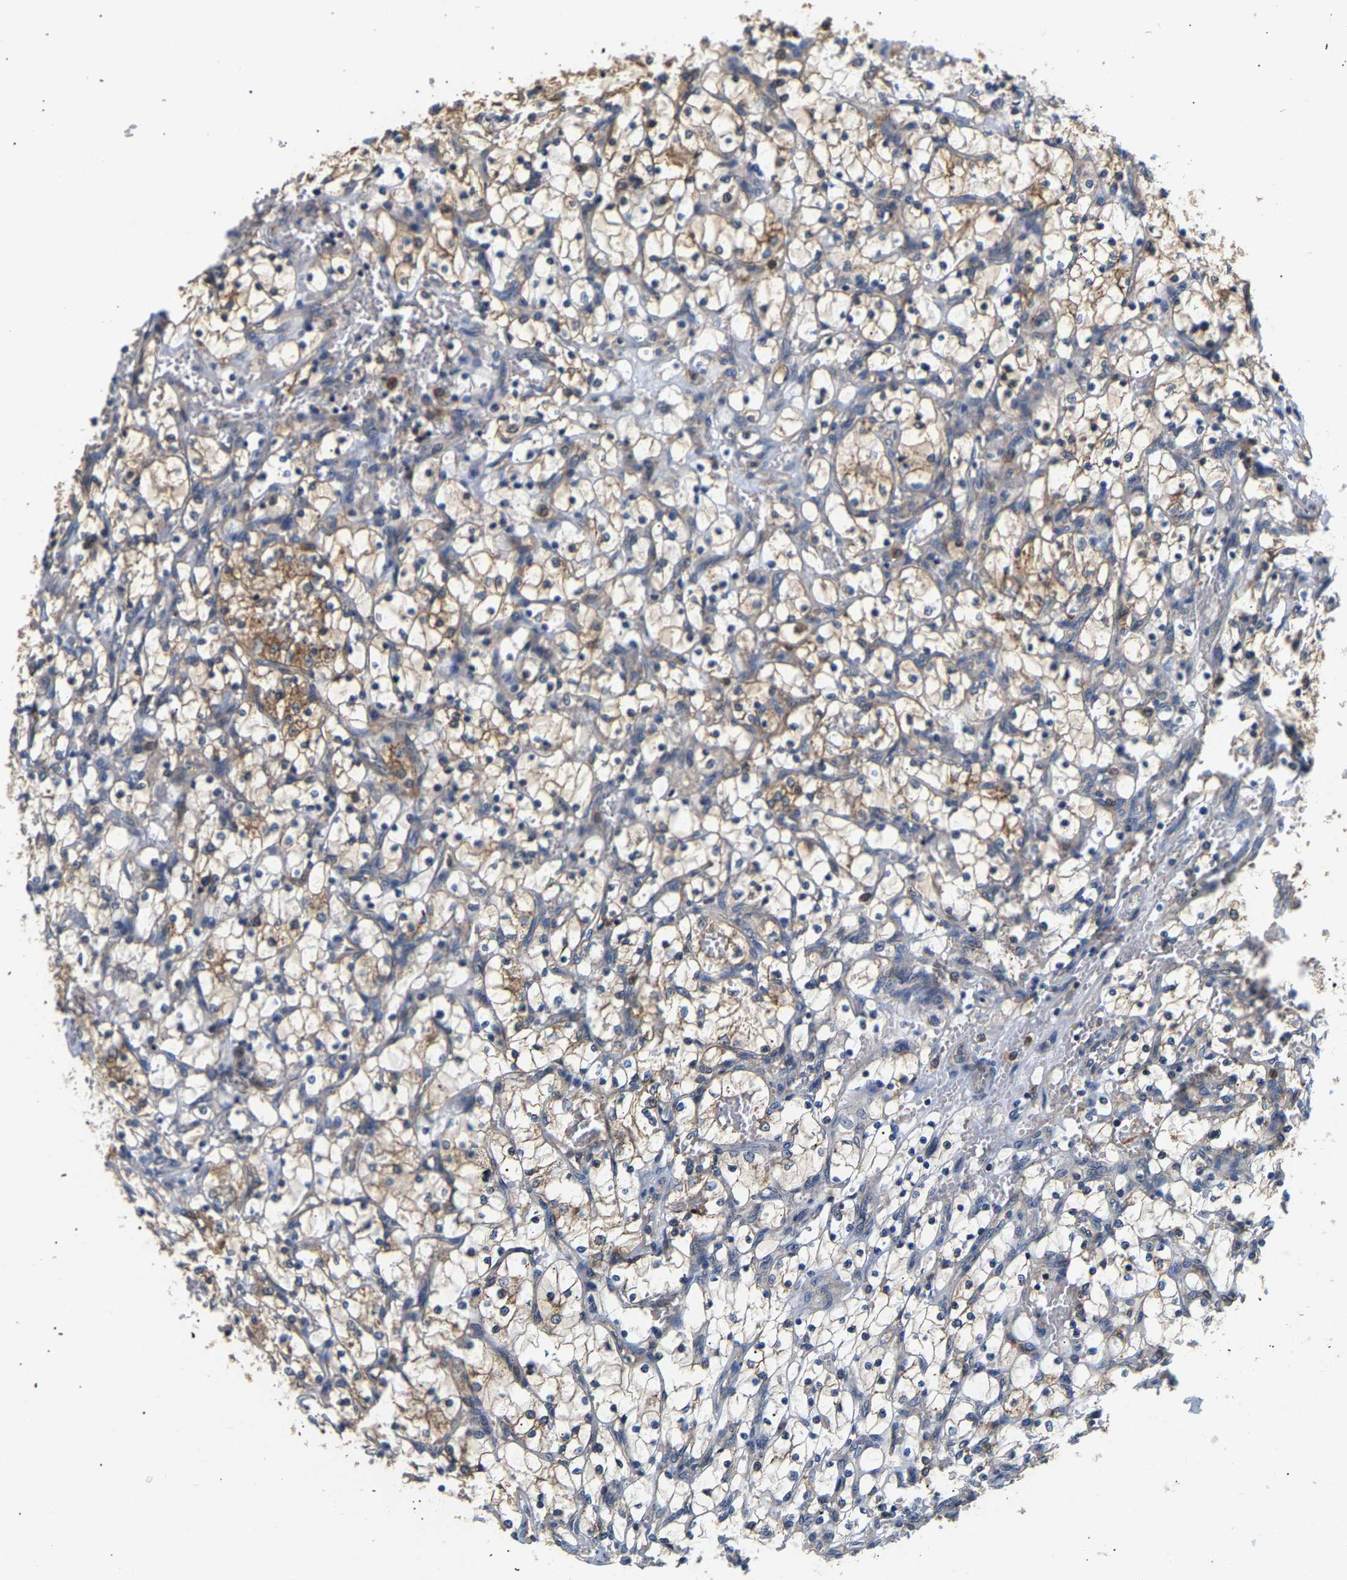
{"staining": {"intensity": "moderate", "quantity": "25%-75%", "location": "cytoplasmic/membranous"}, "tissue": "renal cancer", "cell_type": "Tumor cells", "image_type": "cancer", "snomed": [{"axis": "morphology", "description": "Adenocarcinoma, NOS"}, {"axis": "topography", "description": "Kidney"}], "caption": "This is a micrograph of immunohistochemistry (IHC) staining of renal cancer (adenocarcinoma), which shows moderate expression in the cytoplasmic/membranous of tumor cells.", "gene": "PPID", "patient": {"sex": "female", "age": 69}}